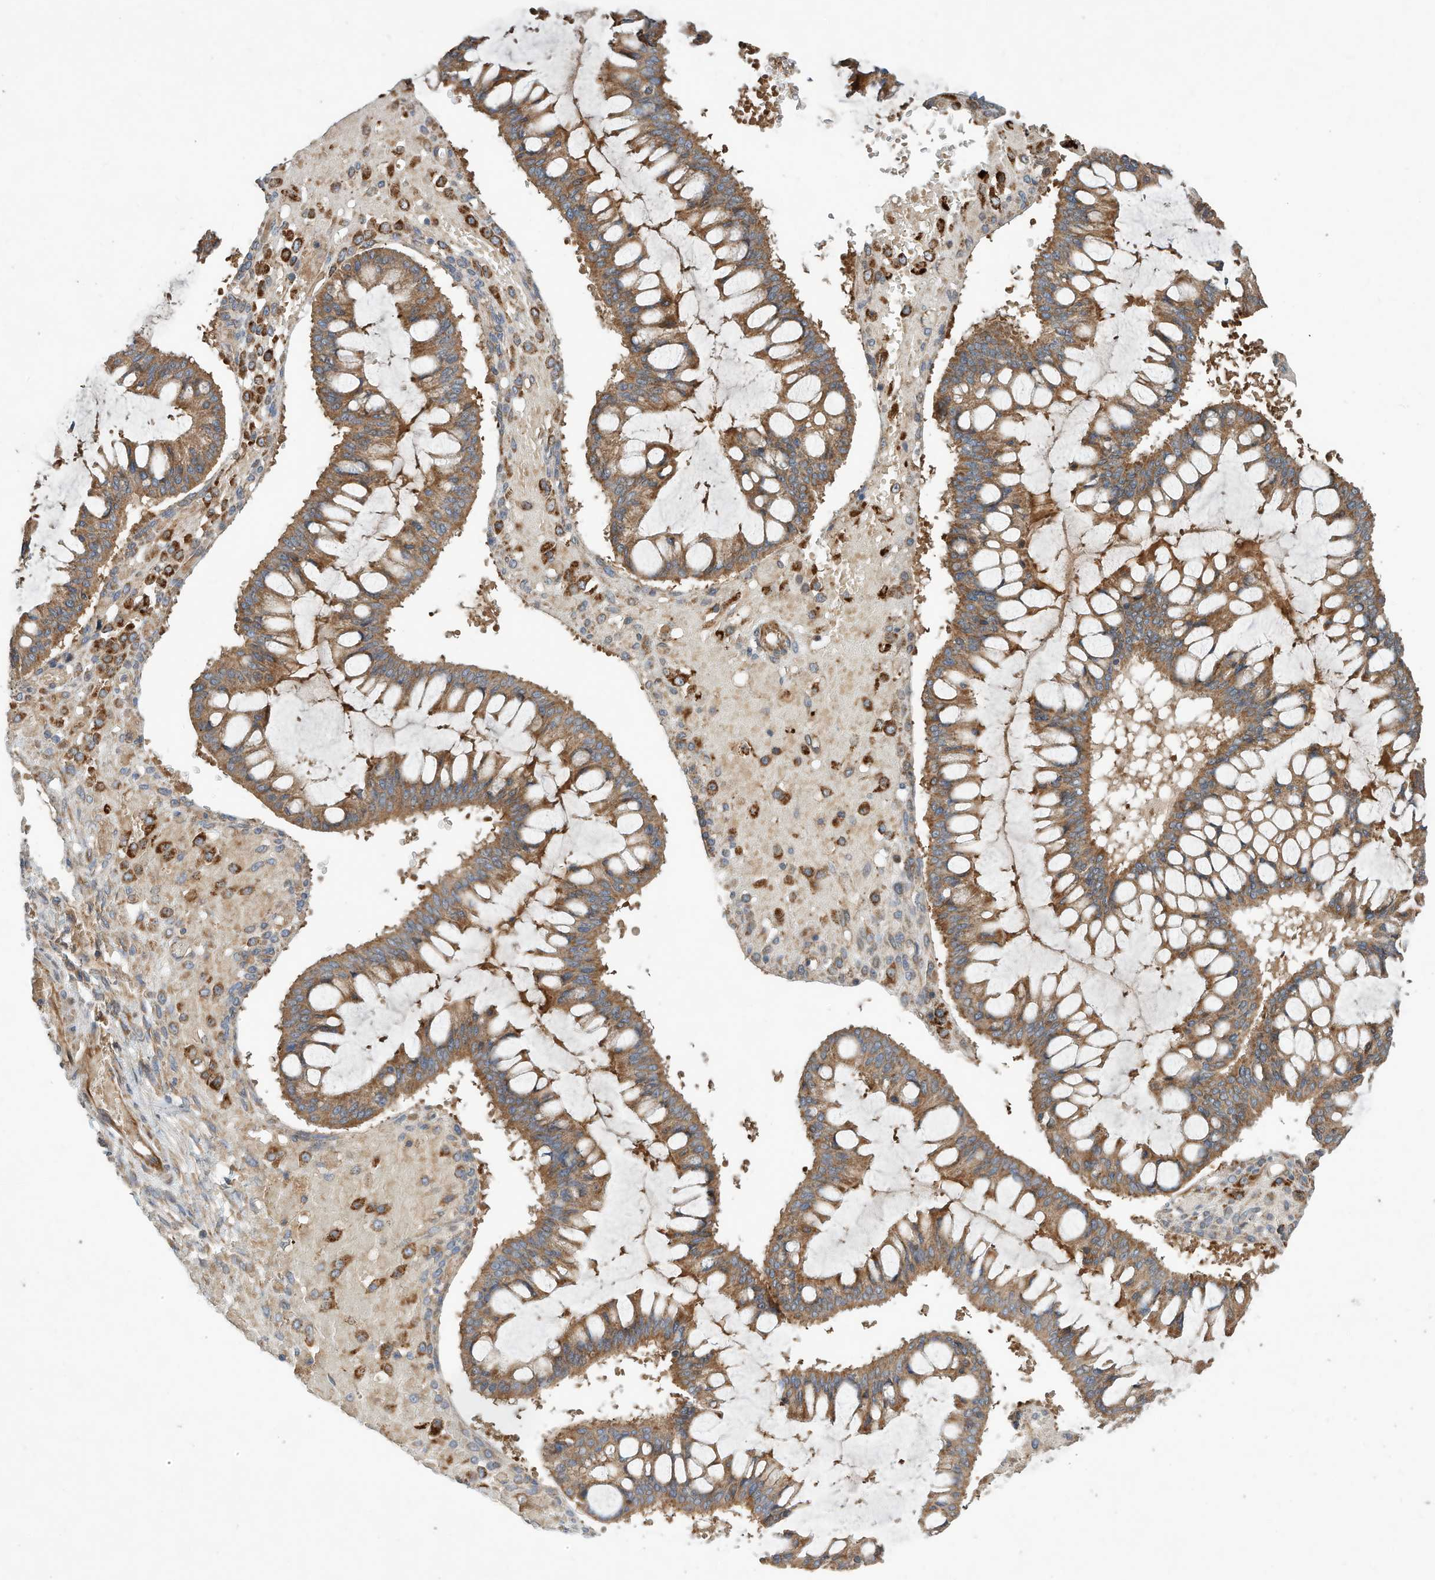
{"staining": {"intensity": "moderate", "quantity": ">75%", "location": "cytoplasmic/membranous"}, "tissue": "ovarian cancer", "cell_type": "Tumor cells", "image_type": "cancer", "snomed": [{"axis": "morphology", "description": "Cystadenocarcinoma, mucinous, NOS"}, {"axis": "topography", "description": "Ovary"}], "caption": "Brown immunohistochemical staining in ovarian mucinous cystadenocarcinoma displays moderate cytoplasmic/membranous expression in about >75% of tumor cells.", "gene": "CPAMD8", "patient": {"sex": "female", "age": 73}}